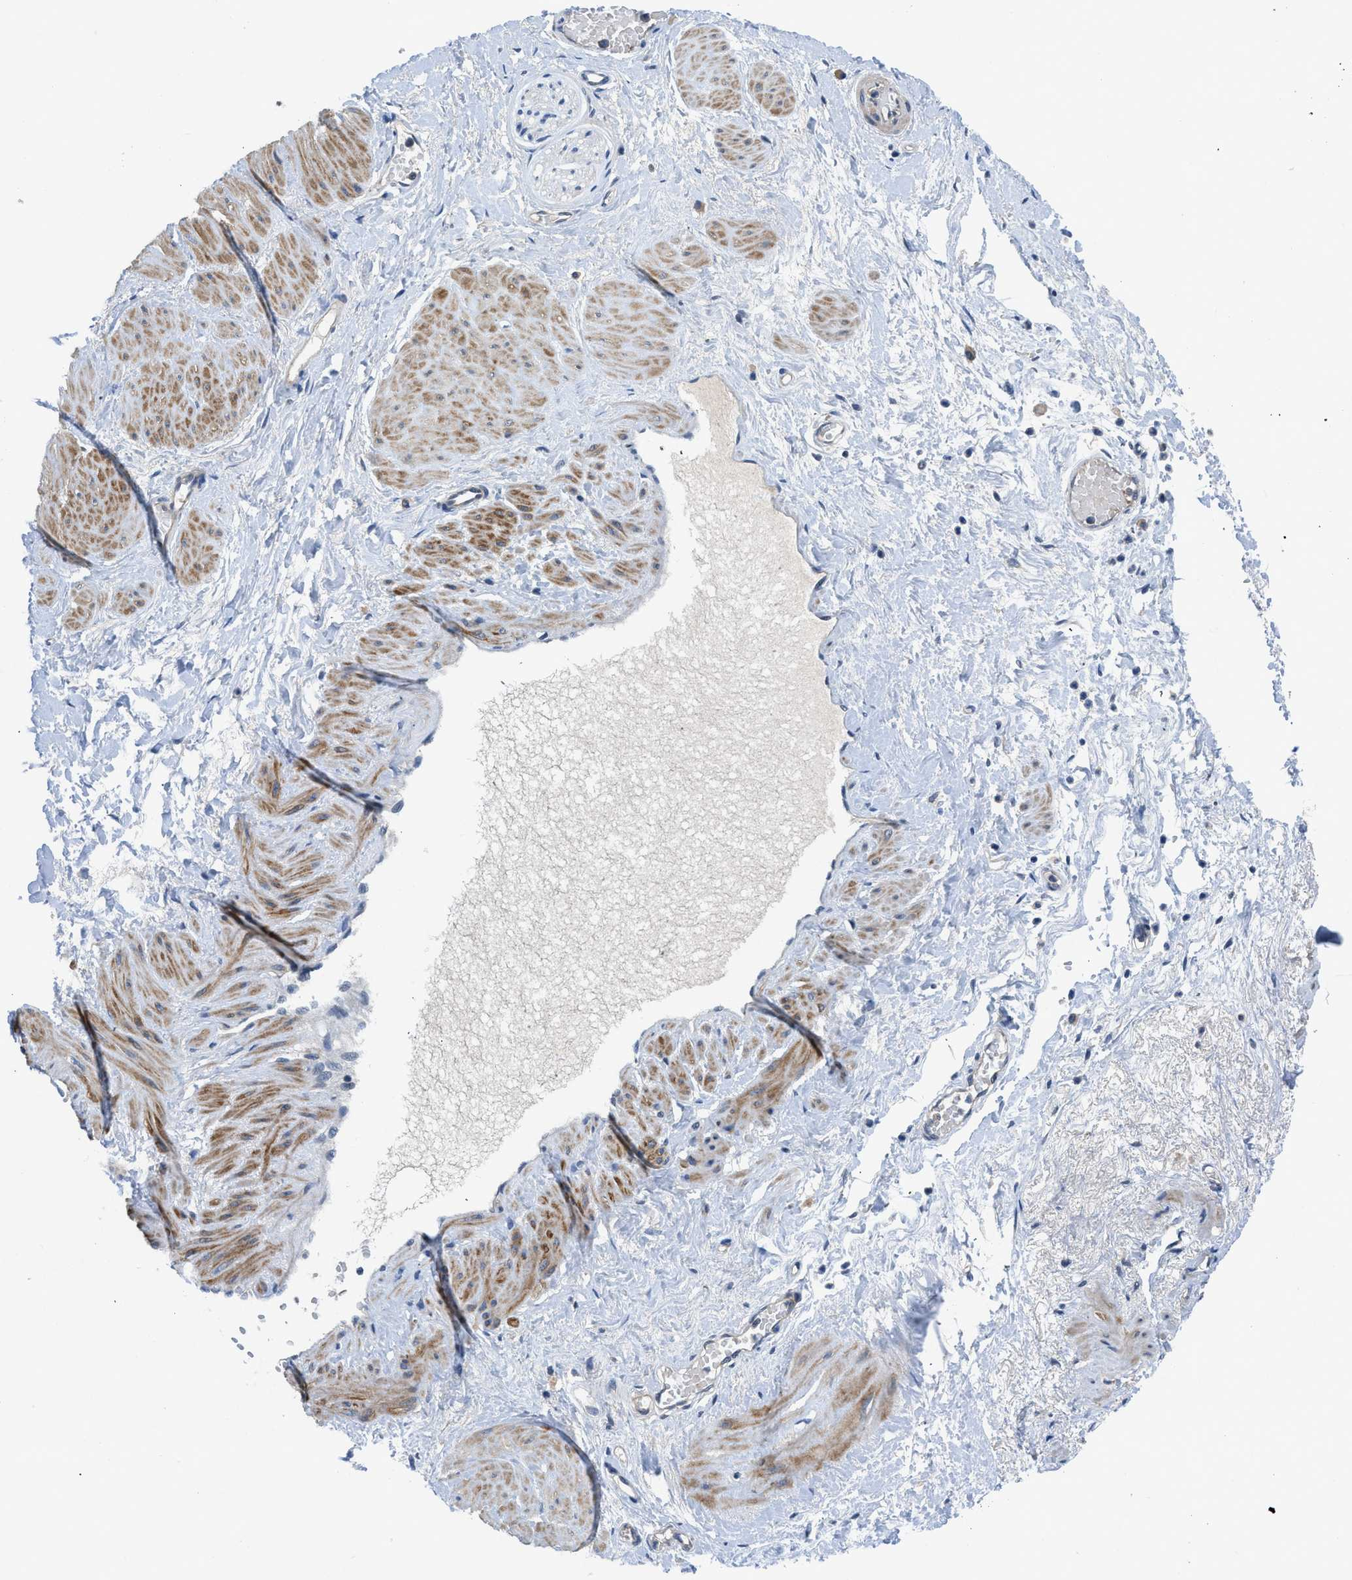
{"staining": {"intensity": "negative", "quantity": "none", "location": "none"}, "tissue": "adipose tissue", "cell_type": "Adipocytes", "image_type": "normal", "snomed": [{"axis": "morphology", "description": "Normal tissue, NOS"}, {"axis": "topography", "description": "Soft tissue"}, {"axis": "topography", "description": "Vascular tissue"}], "caption": "An image of human adipose tissue is negative for staining in adipocytes. (DAB IHC visualized using brightfield microscopy, high magnification).", "gene": "PANX1", "patient": {"sex": "female", "age": 35}}